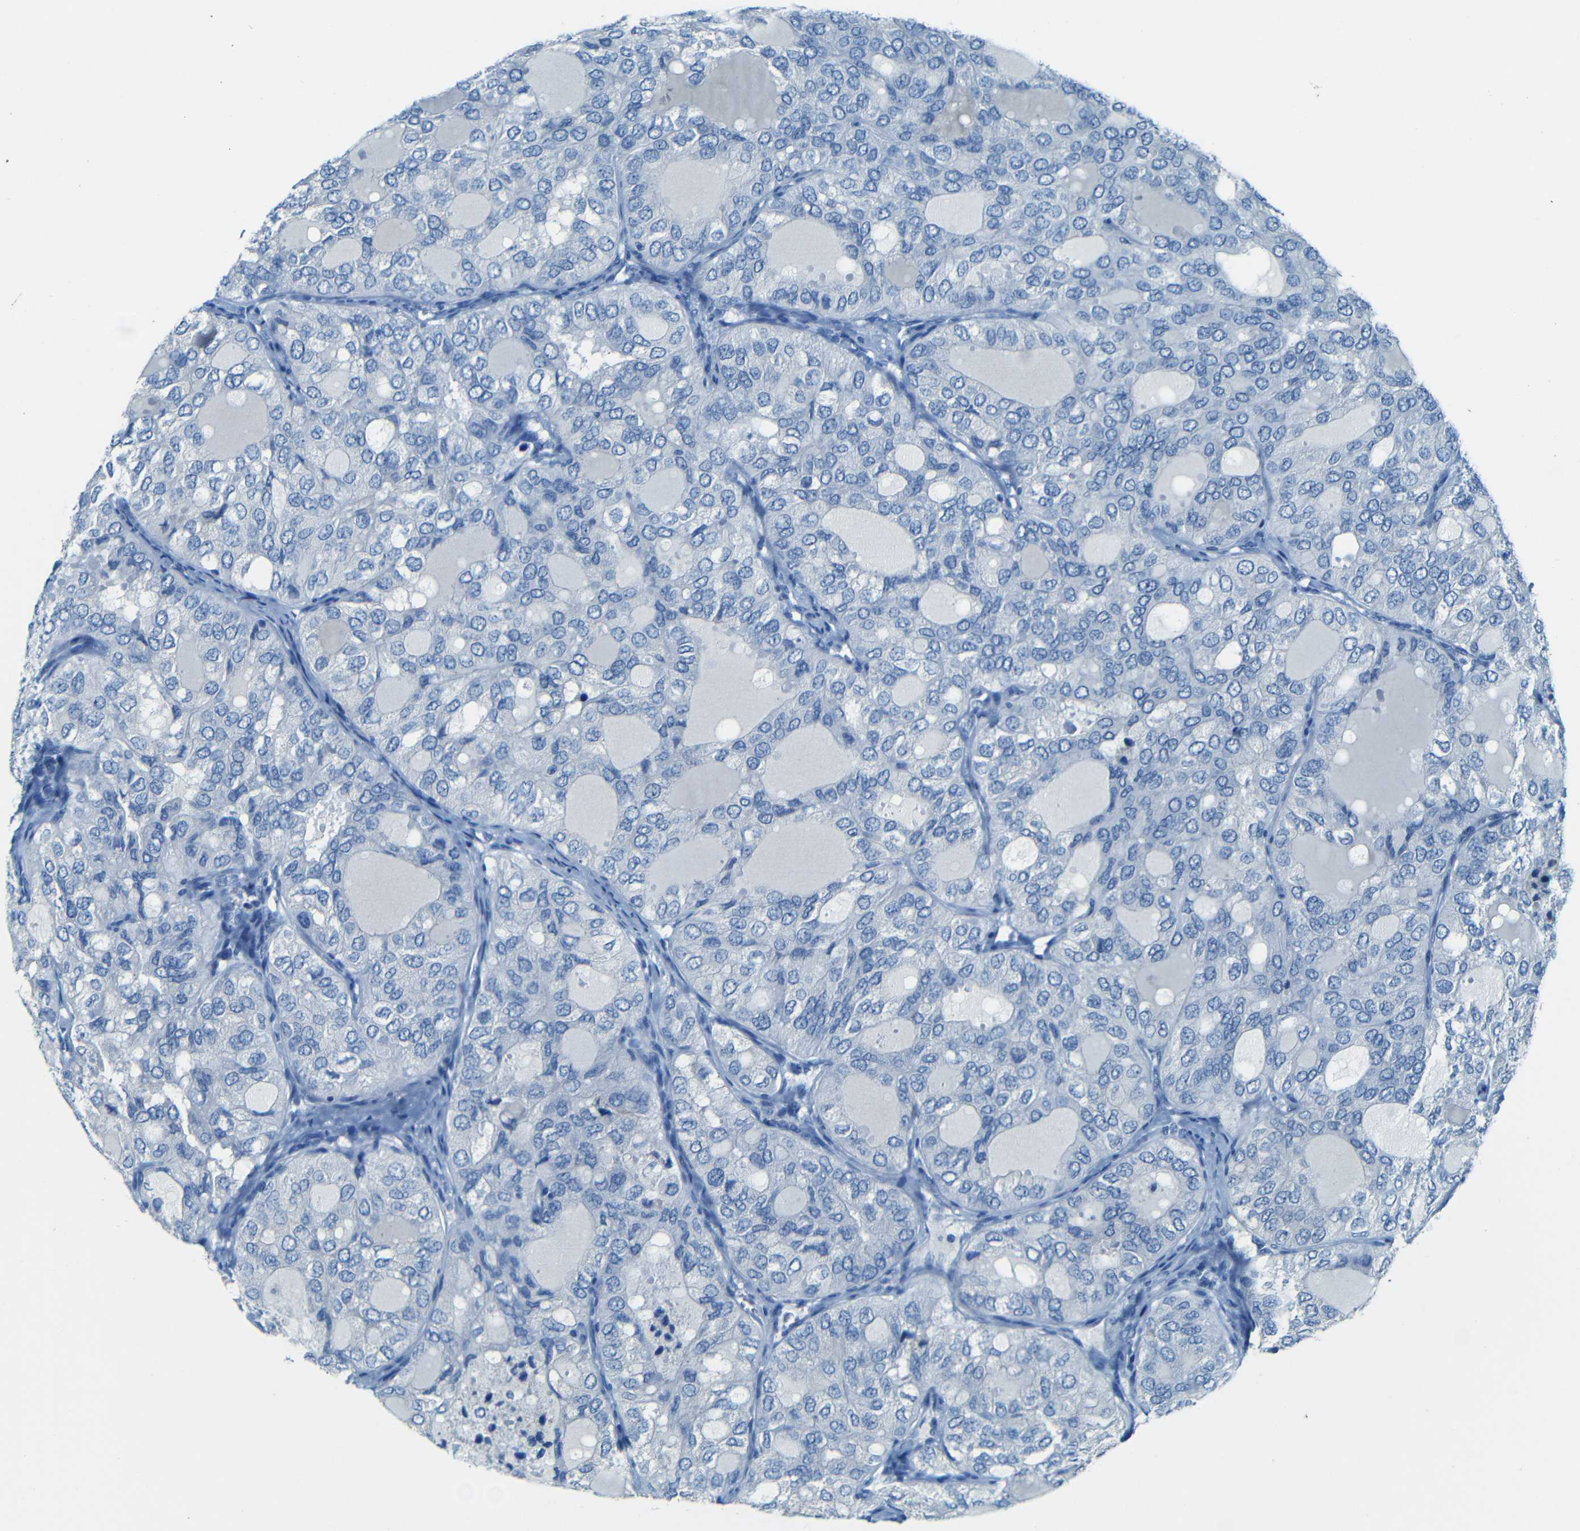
{"staining": {"intensity": "negative", "quantity": "none", "location": "none"}, "tissue": "thyroid cancer", "cell_type": "Tumor cells", "image_type": "cancer", "snomed": [{"axis": "morphology", "description": "Follicular adenoma carcinoma, NOS"}, {"axis": "topography", "description": "Thyroid gland"}], "caption": "Thyroid follicular adenoma carcinoma was stained to show a protein in brown. There is no significant staining in tumor cells. (Brightfield microscopy of DAB IHC at high magnification).", "gene": "ZMAT1", "patient": {"sex": "male", "age": 75}}